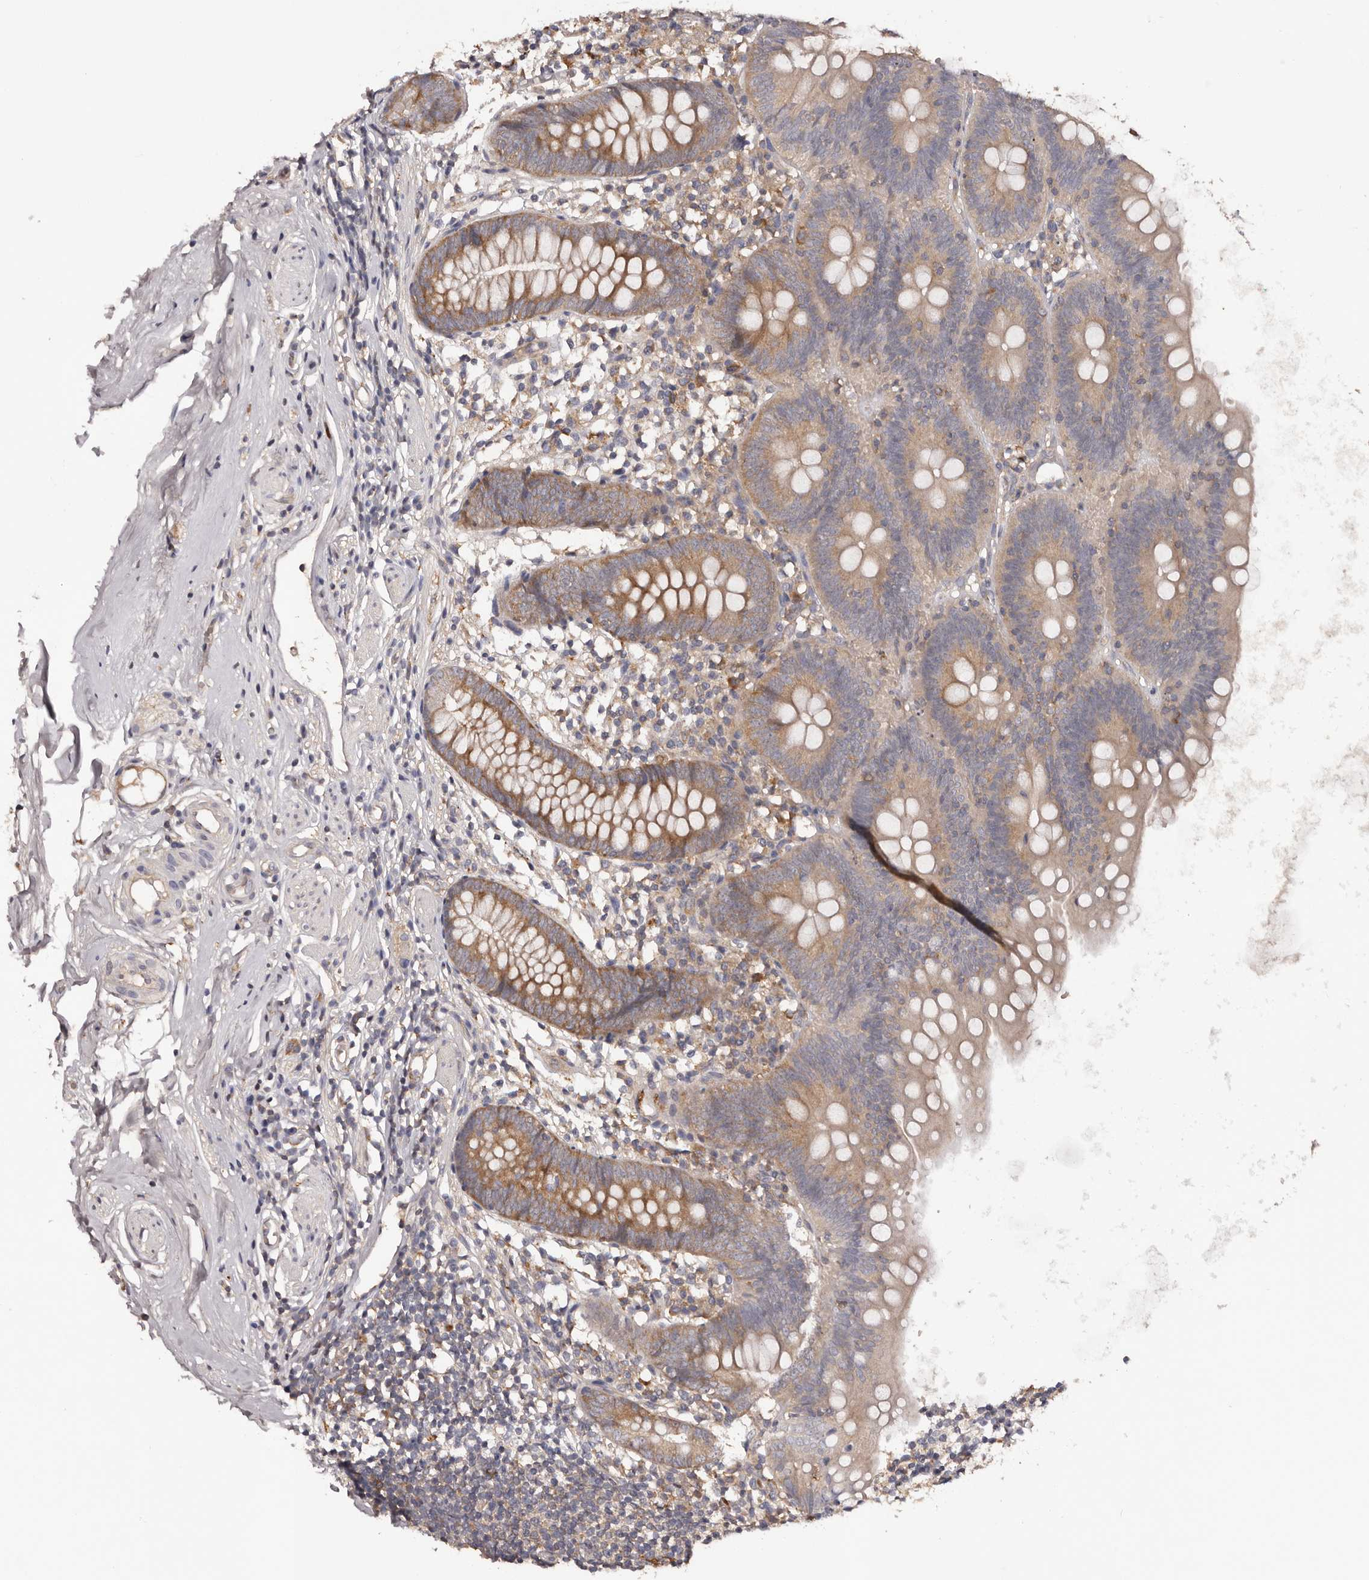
{"staining": {"intensity": "moderate", "quantity": "25%-75%", "location": "cytoplasmic/membranous"}, "tissue": "appendix", "cell_type": "Glandular cells", "image_type": "normal", "snomed": [{"axis": "morphology", "description": "Normal tissue, NOS"}, {"axis": "topography", "description": "Appendix"}], "caption": "Brown immunohistochemical staining in normal appendix shows moderate cytoplasmic/membranous expression in about 25%-75% of glandular cells.", "gene": "LTV1", "patient": {"sex": "female", "age": 62}}